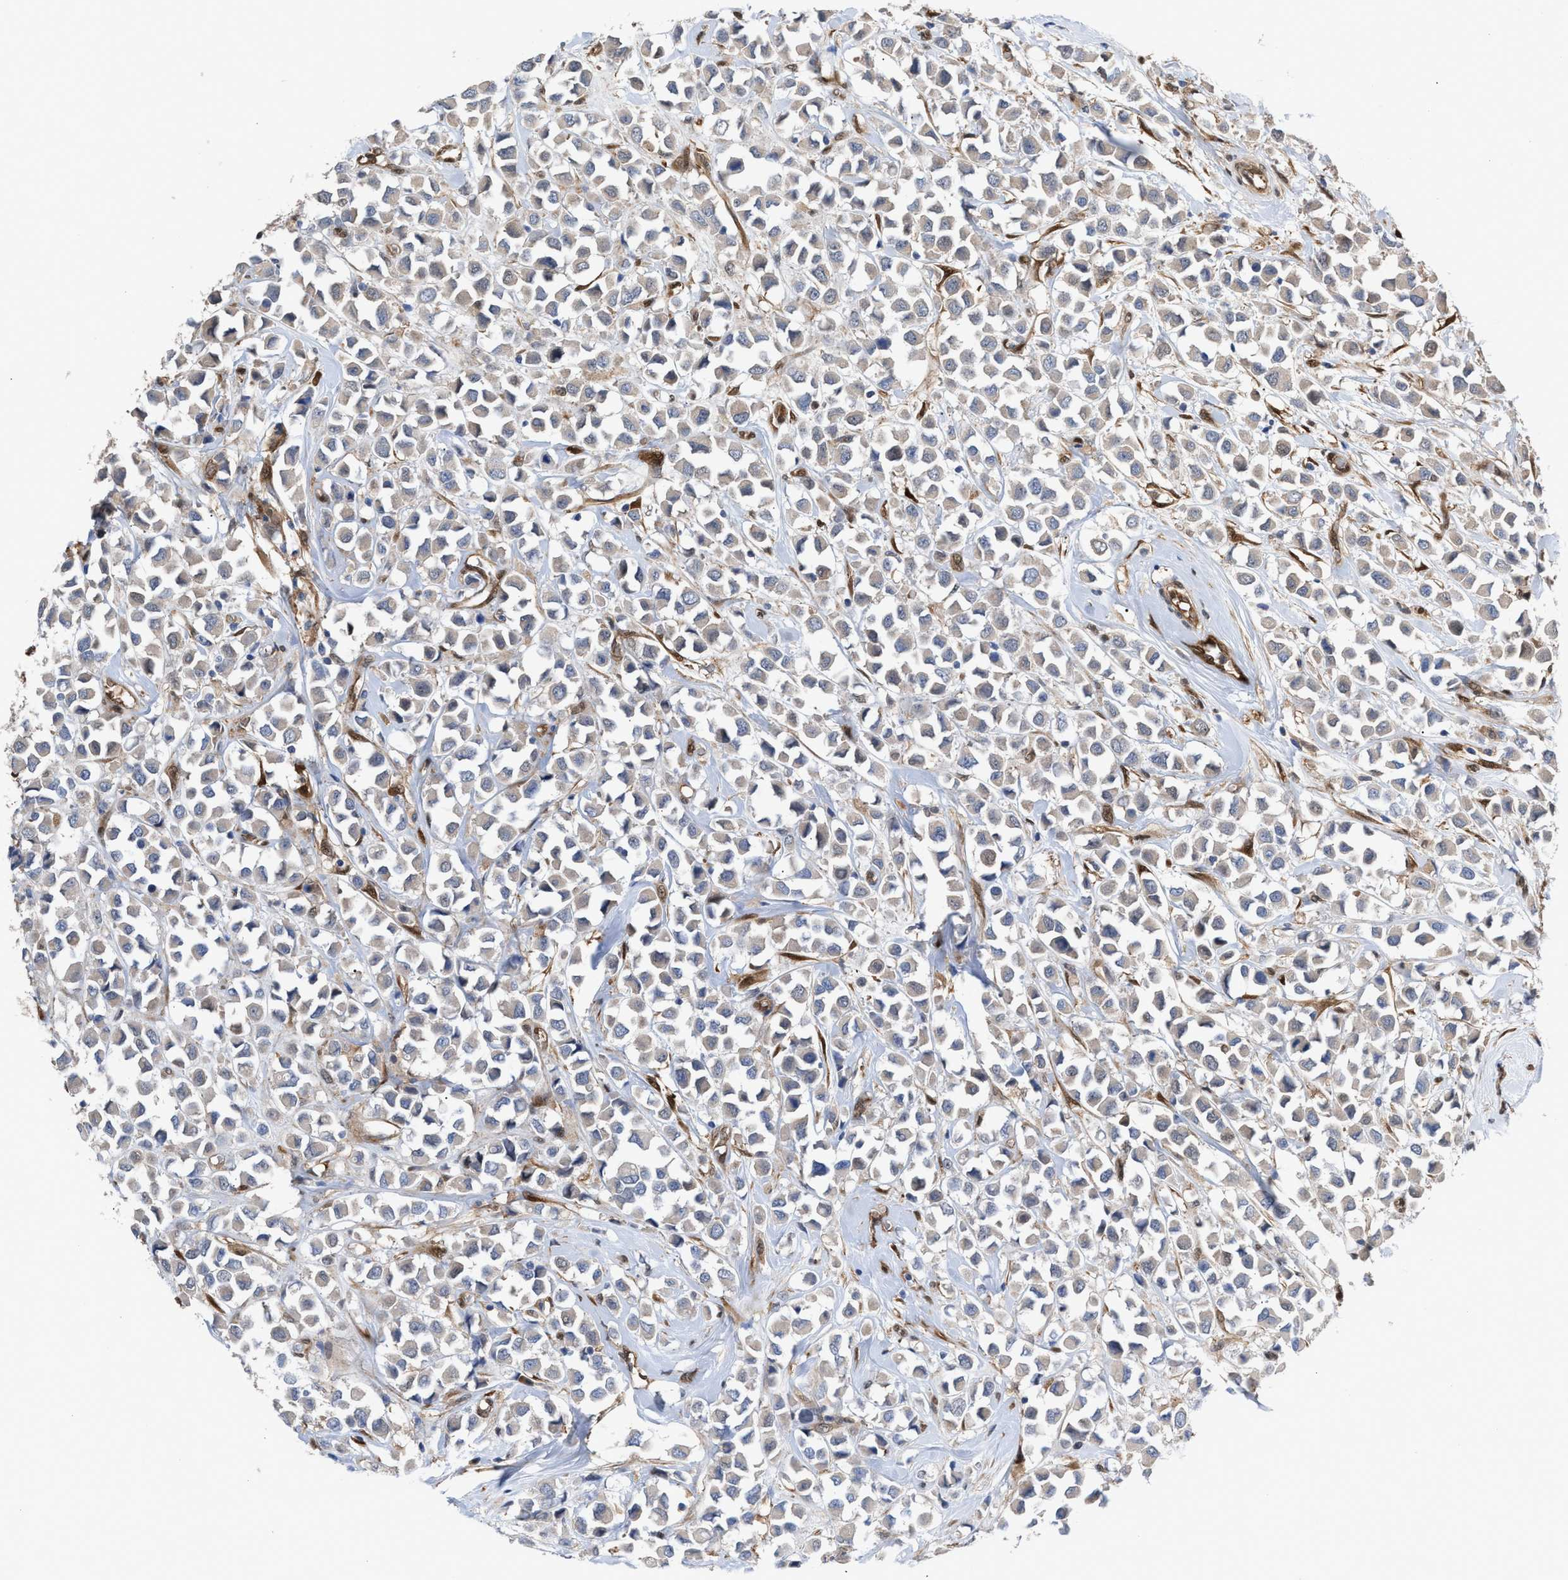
{"staining": {"intensity": "negative", "quantity": "none", "location": "none"}, "tissue": "breast cancer", "cell_type": "Tumor cells", "image_type": "cancer", "snomed": [{"axis": "morphology", "description": "Duct carcinoma"}, {"axis": "topography", "description": "Breast"}], "caption": "A photomicrograph of breast cancer (infiltrating ductal carcinoma) stained for a protein shows no brown staining in tumor cells.", "gene": "TP53I3", "patient": {"sex": "female", "age": 61}}